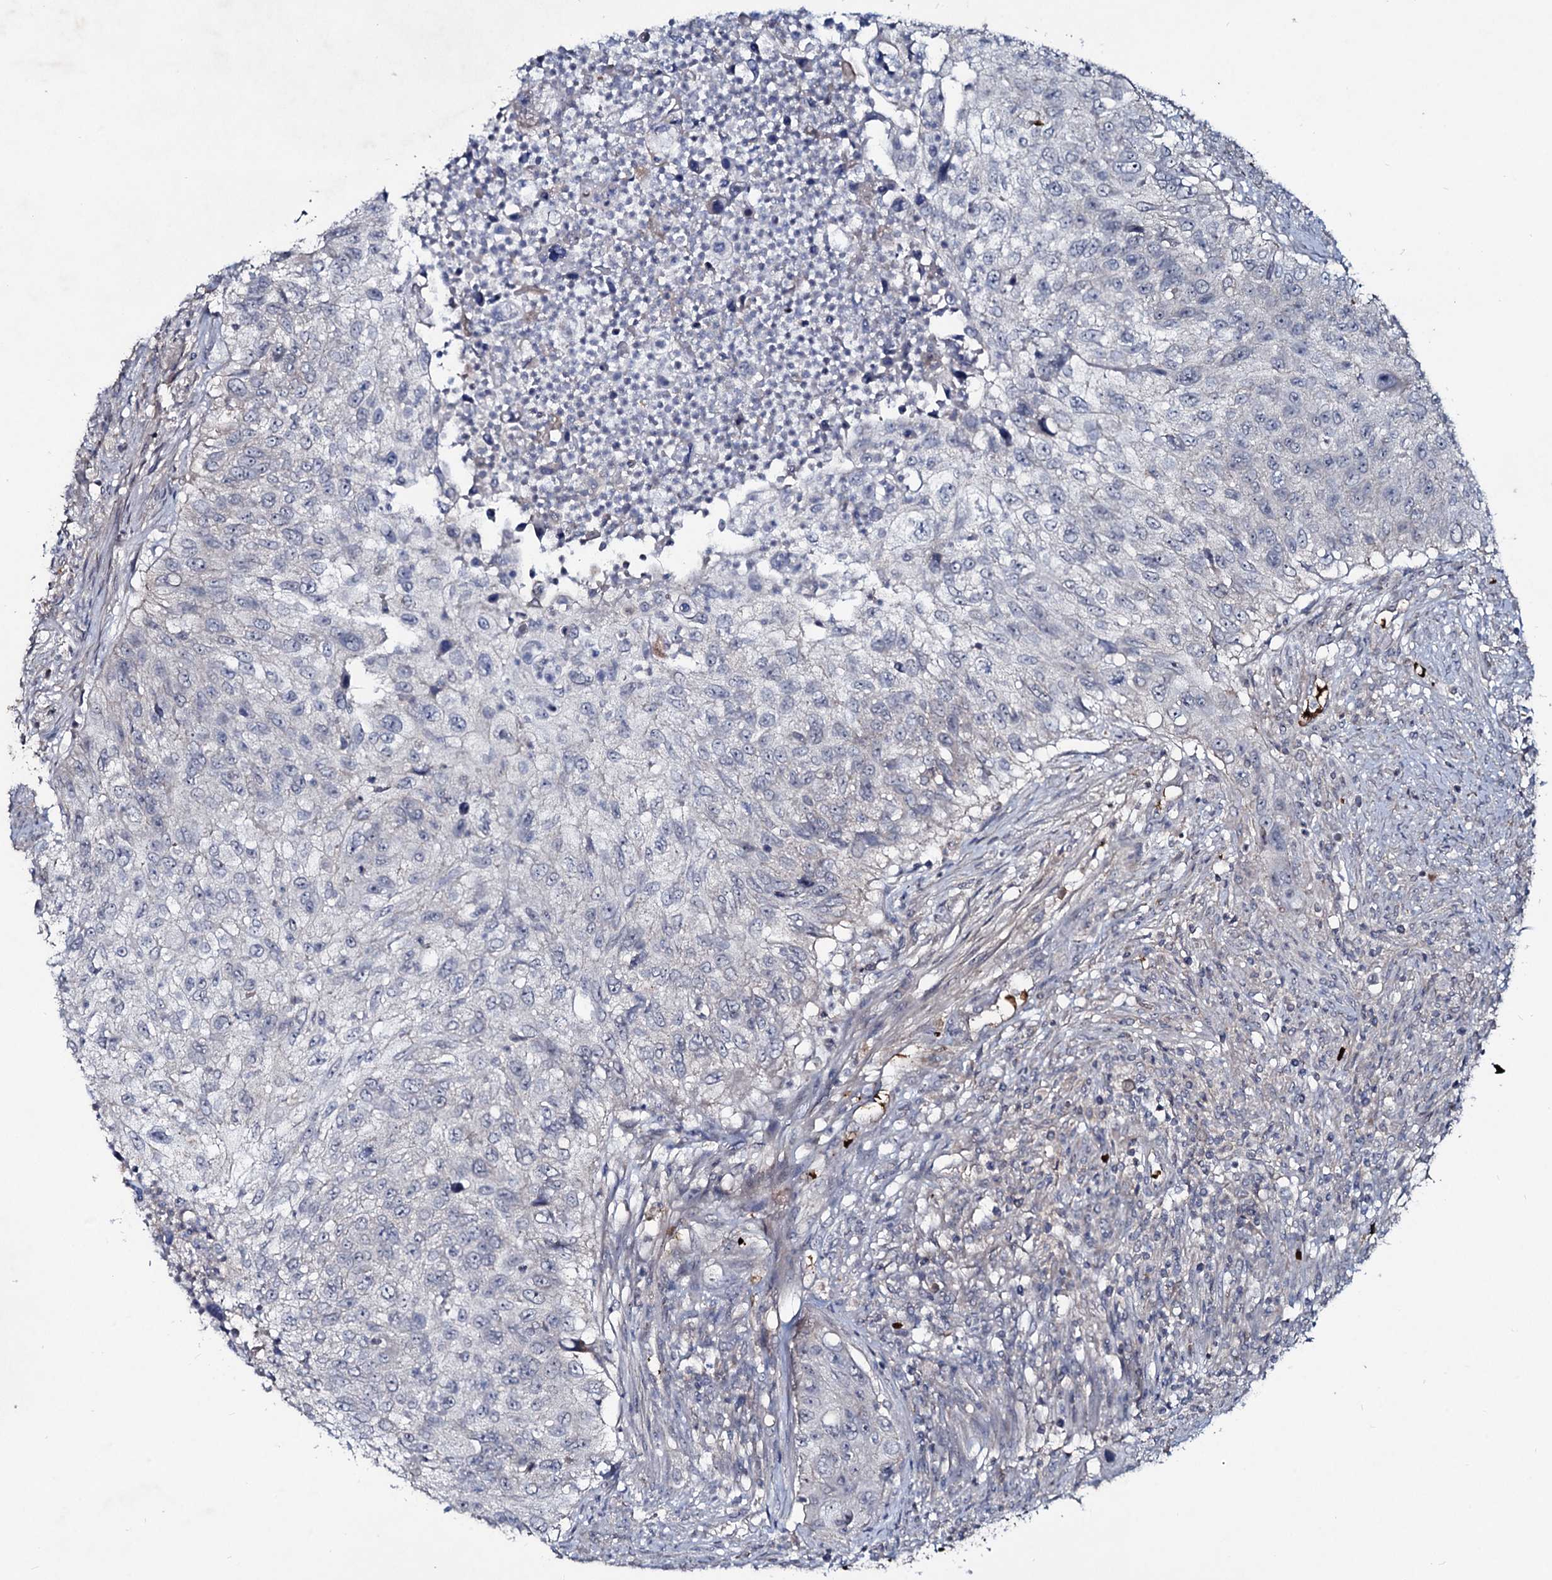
{"staining": {"intensity": "negative", "quantity": "none", "location": "none"}, "tissue": "urothelial cancer", "cell_type": "Tumor cells", "image_type": "cancer", "snomed": [{"axis": "morphology", "description": "Urothelial carcinoma, High grade"}, {"axis": "topography", "description": "Urinary bladder"}], "caption": "Tumor cells are negative for brown protein staining in urothelial cancer.", "gene": "RNF6", "patient": {"sex": "female", "age": 60}}